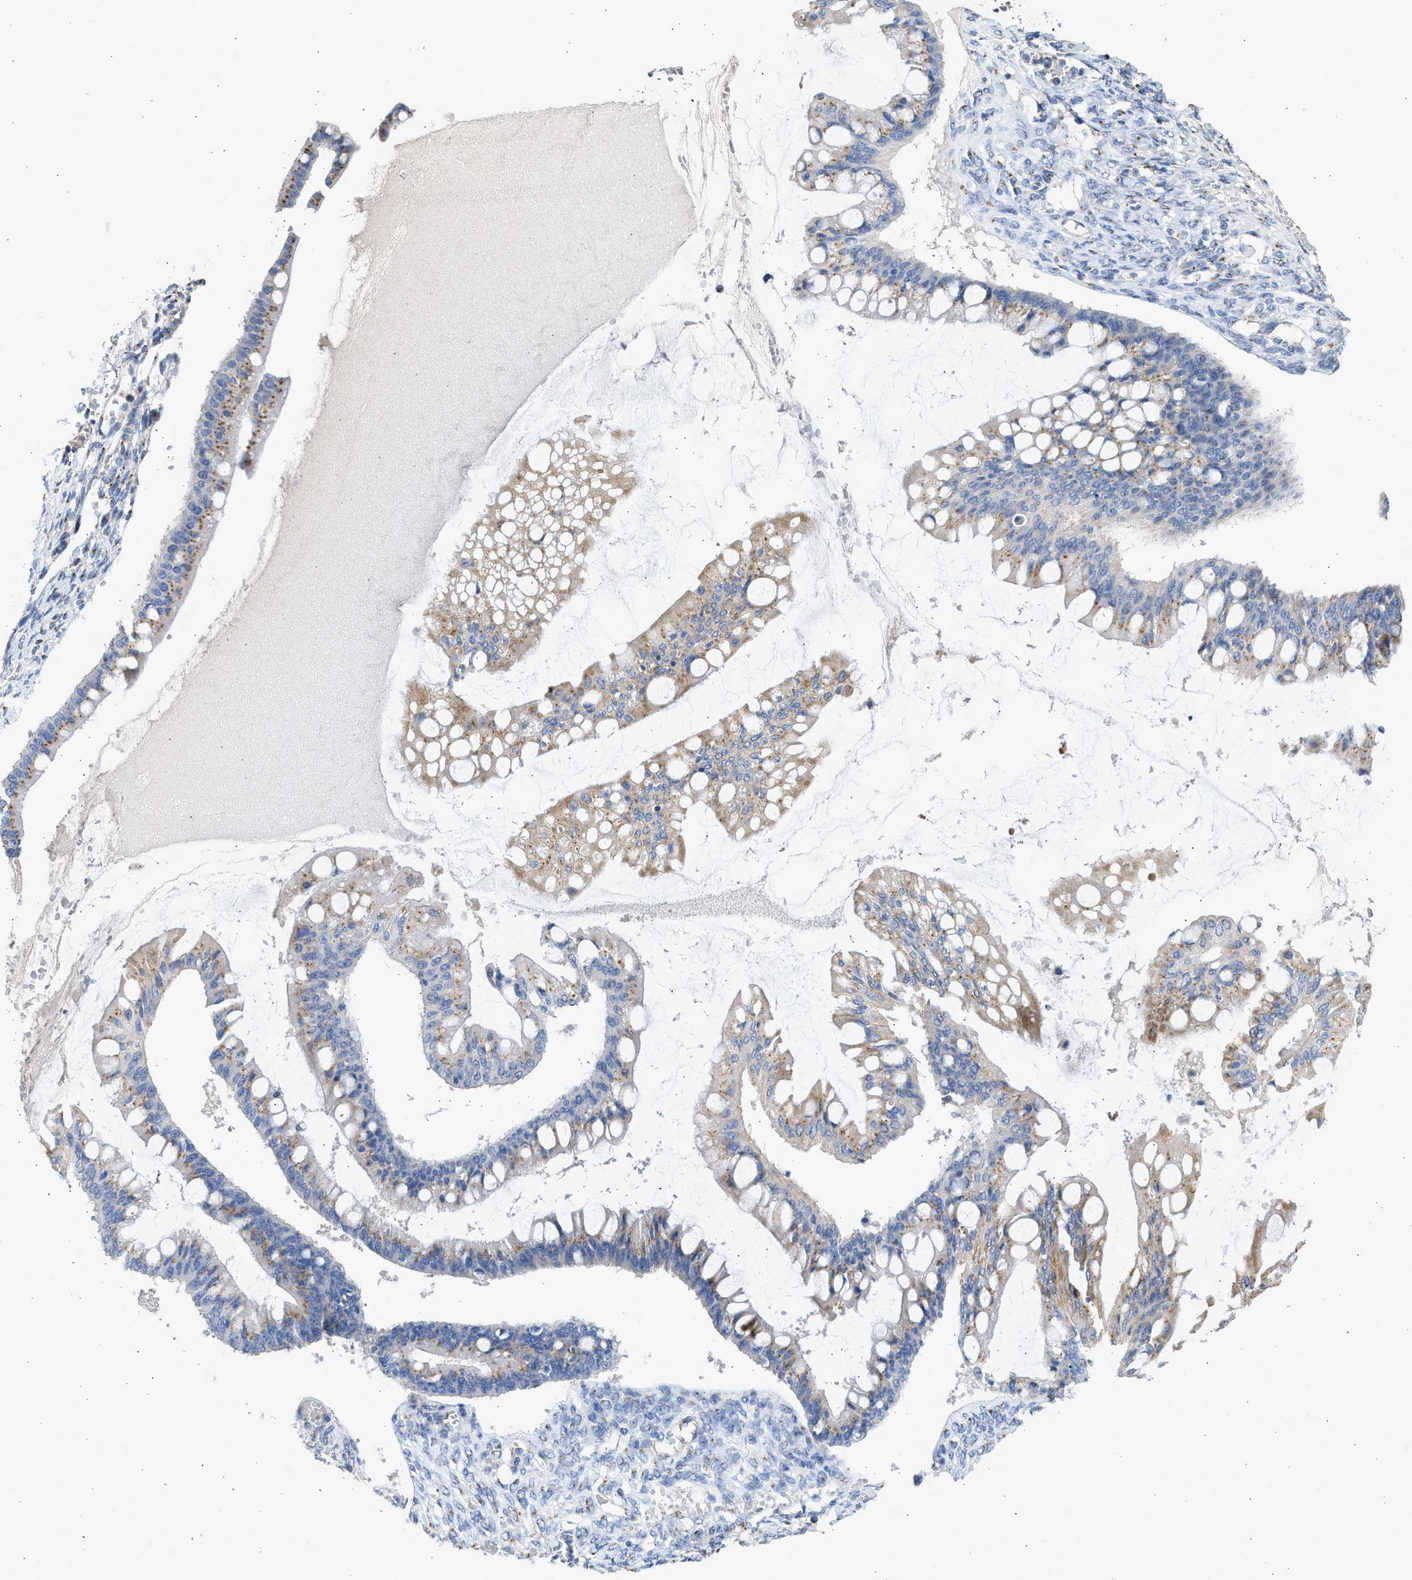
{"staining": {"intensity": "moderate", "quantity": "25%-75%", "location": "cytoplasmic/membranous"}, "tissue": "ovarian cancer", "cell_type": "Tumor cells", "image_type": "cancer", "snomed": [{"axis": "morphology", "description": "Cystadenocarcinoma, mucinous, NOS"}, {"axis": "topography", "description": "Ovary"}], "caption": "Tumor cells demonstrate medium levels of moderate cytoplasmic/membranous expression in approximately 25%-75% of cells in ovarian mucinous cystadenocarcinoma. (IHC, brightfield microscopy, high magnification).", "gene": "IPO8", "patient": {"sex": "female", "age": 73}}